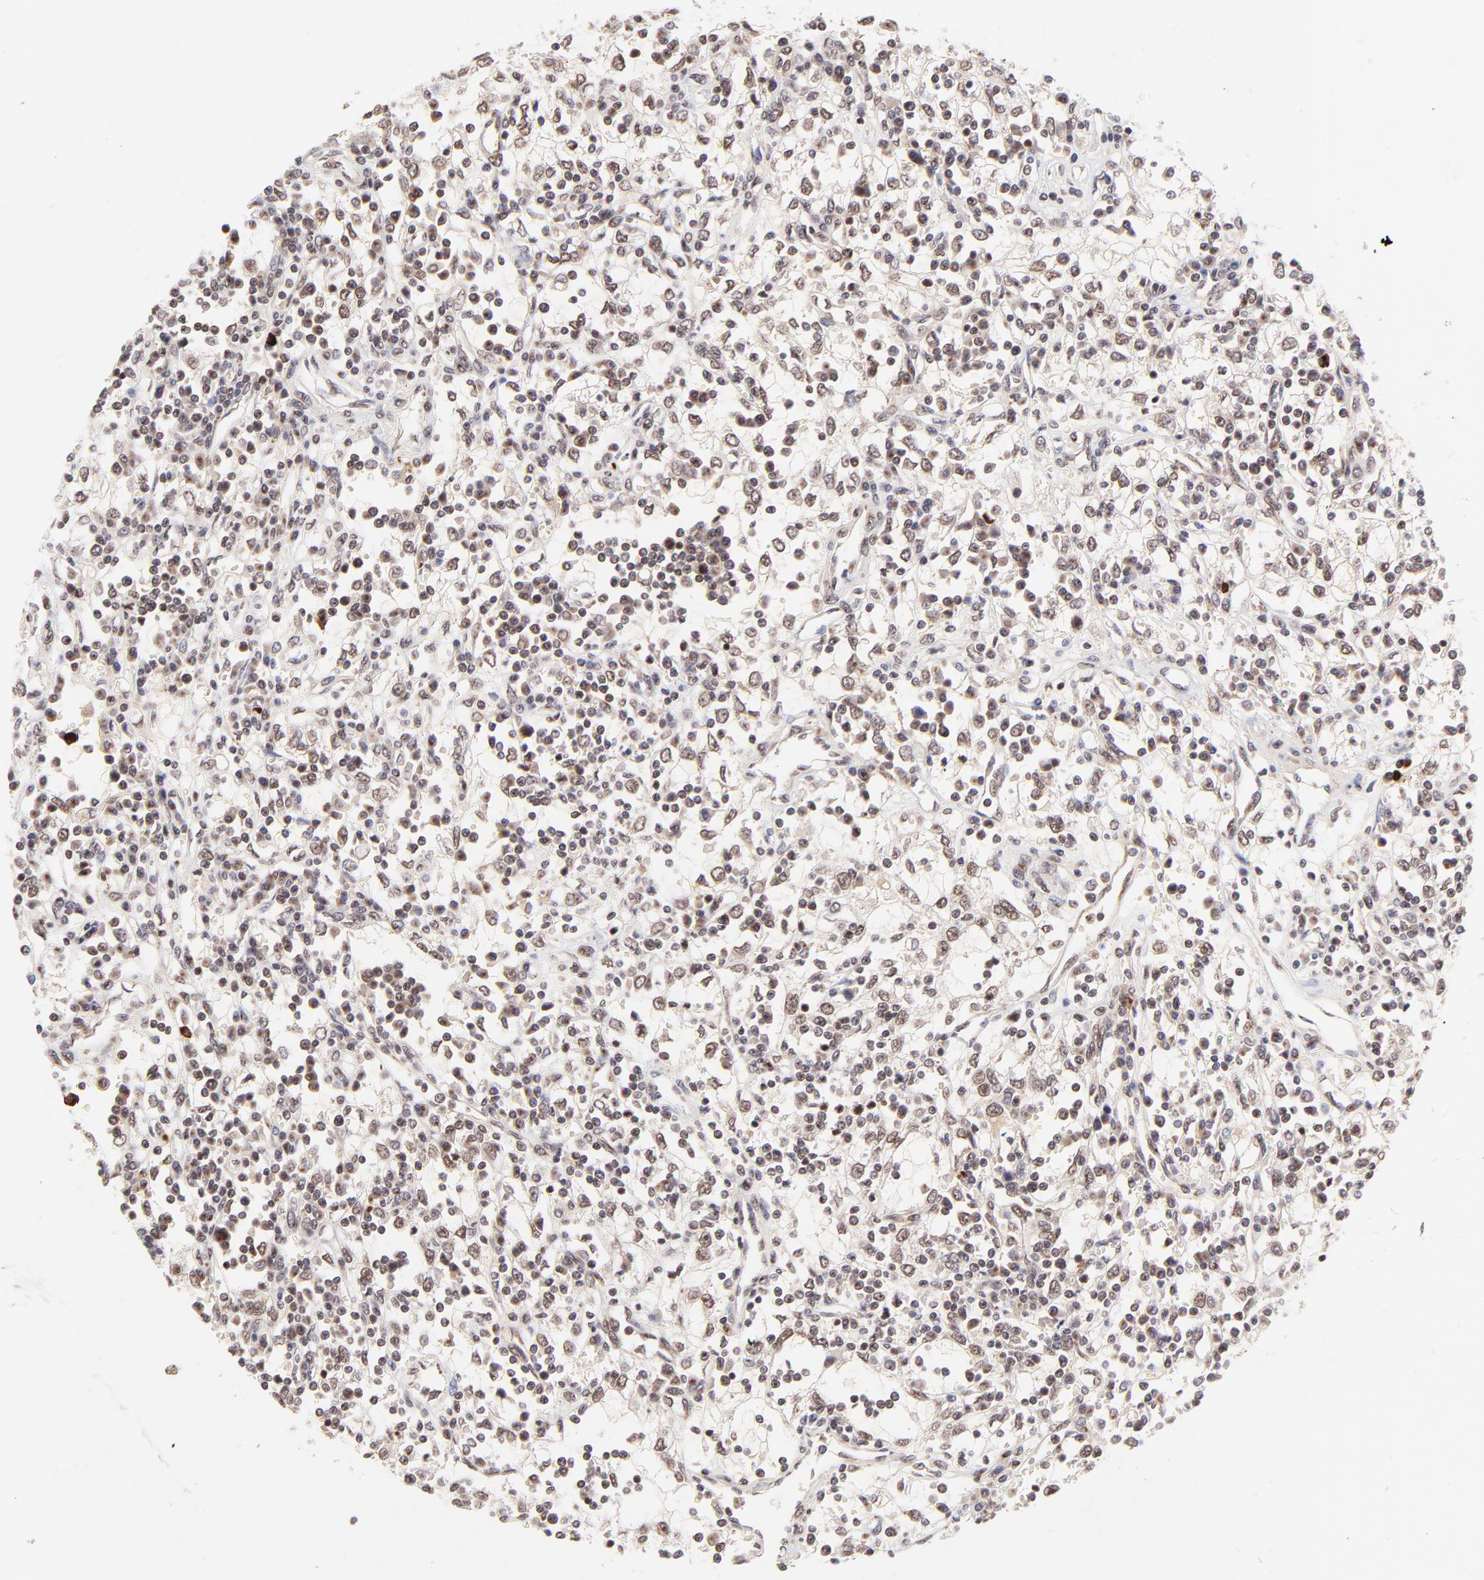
{"staining": {"intensity": "weak", "quantity": "25%-75%", "location": "nuclear"}, "tissue": "renal cancer", "cell_type": "Tumor cells", "image_type": "cancer", "snomed": [{"axis": "morphology", "description": "Adenocarcinoma, NOS"}, {"axis": "topography", "description": "Kidney"}], "caption": "Protein expression by immunohistochemistry (IHC) shows weak nuclear positivity in about 25%-75% of tumor cells in adenocarcinoma (renal). The staining is performed using DAB brown chromogen to label protein expression. The nuclei are counter-stained blue using hematoxylin.", "gene": "MED12", "patient": {"sex": "male", "age": 82}}